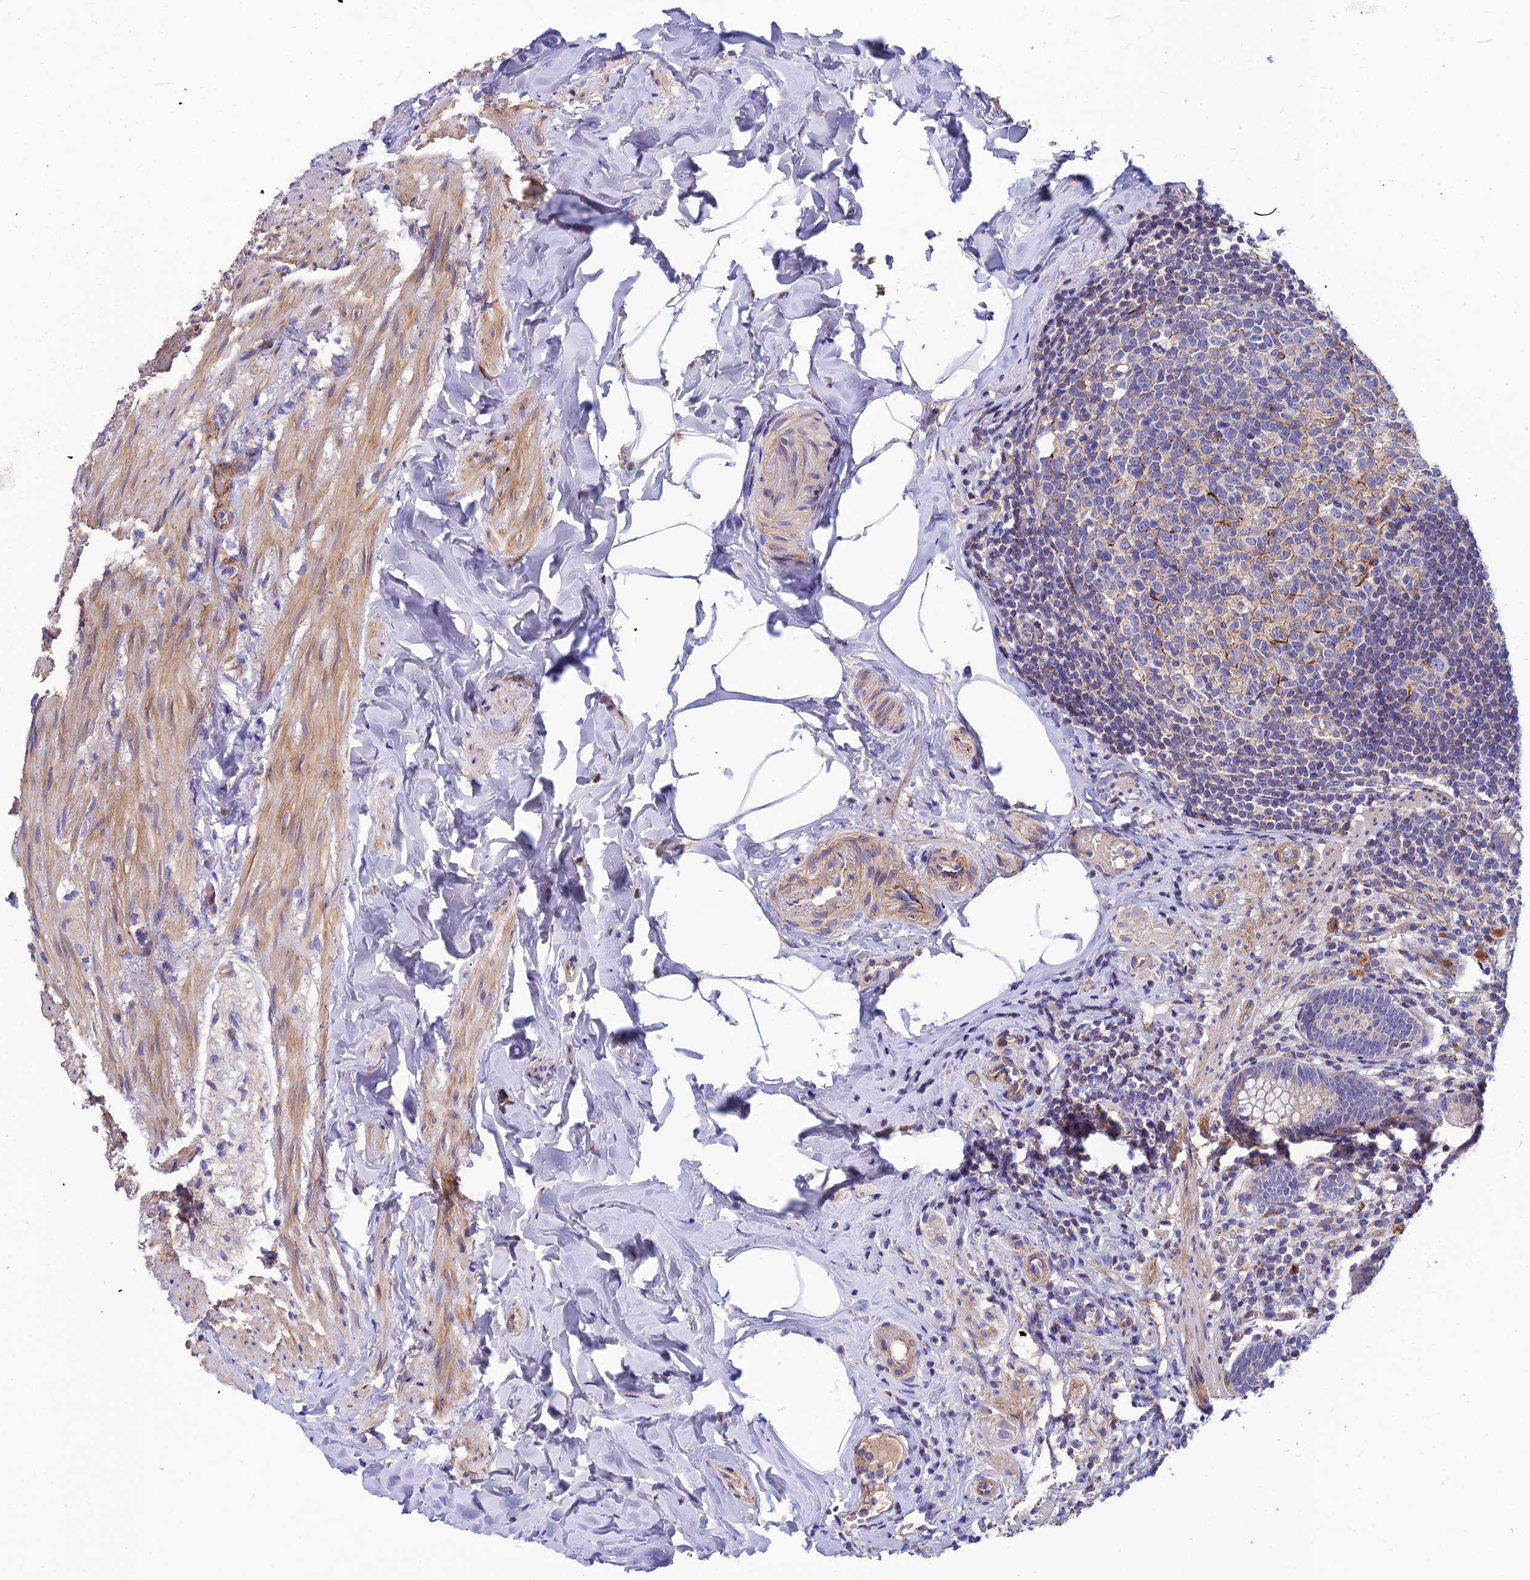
{"staining": {"intensity": "weak", "quantity": "<25%", "location": "cytoplasmic/membranous"}, "tissue": "appendix", "cell_type": "Glandular cells", "image_type": "normal", "snomed": [{"axis": "morphology", "description": "Normal tissue, NOS"}, {"axis": "topography", "description": "Appendix"}], "caption": "High power microscopy image of an IHC photomicrograph of benign appendix, revealing no significant expression in glandular cells.", "gene": "ASPHD1", "patient": {"sex": "male", "age": 55}}